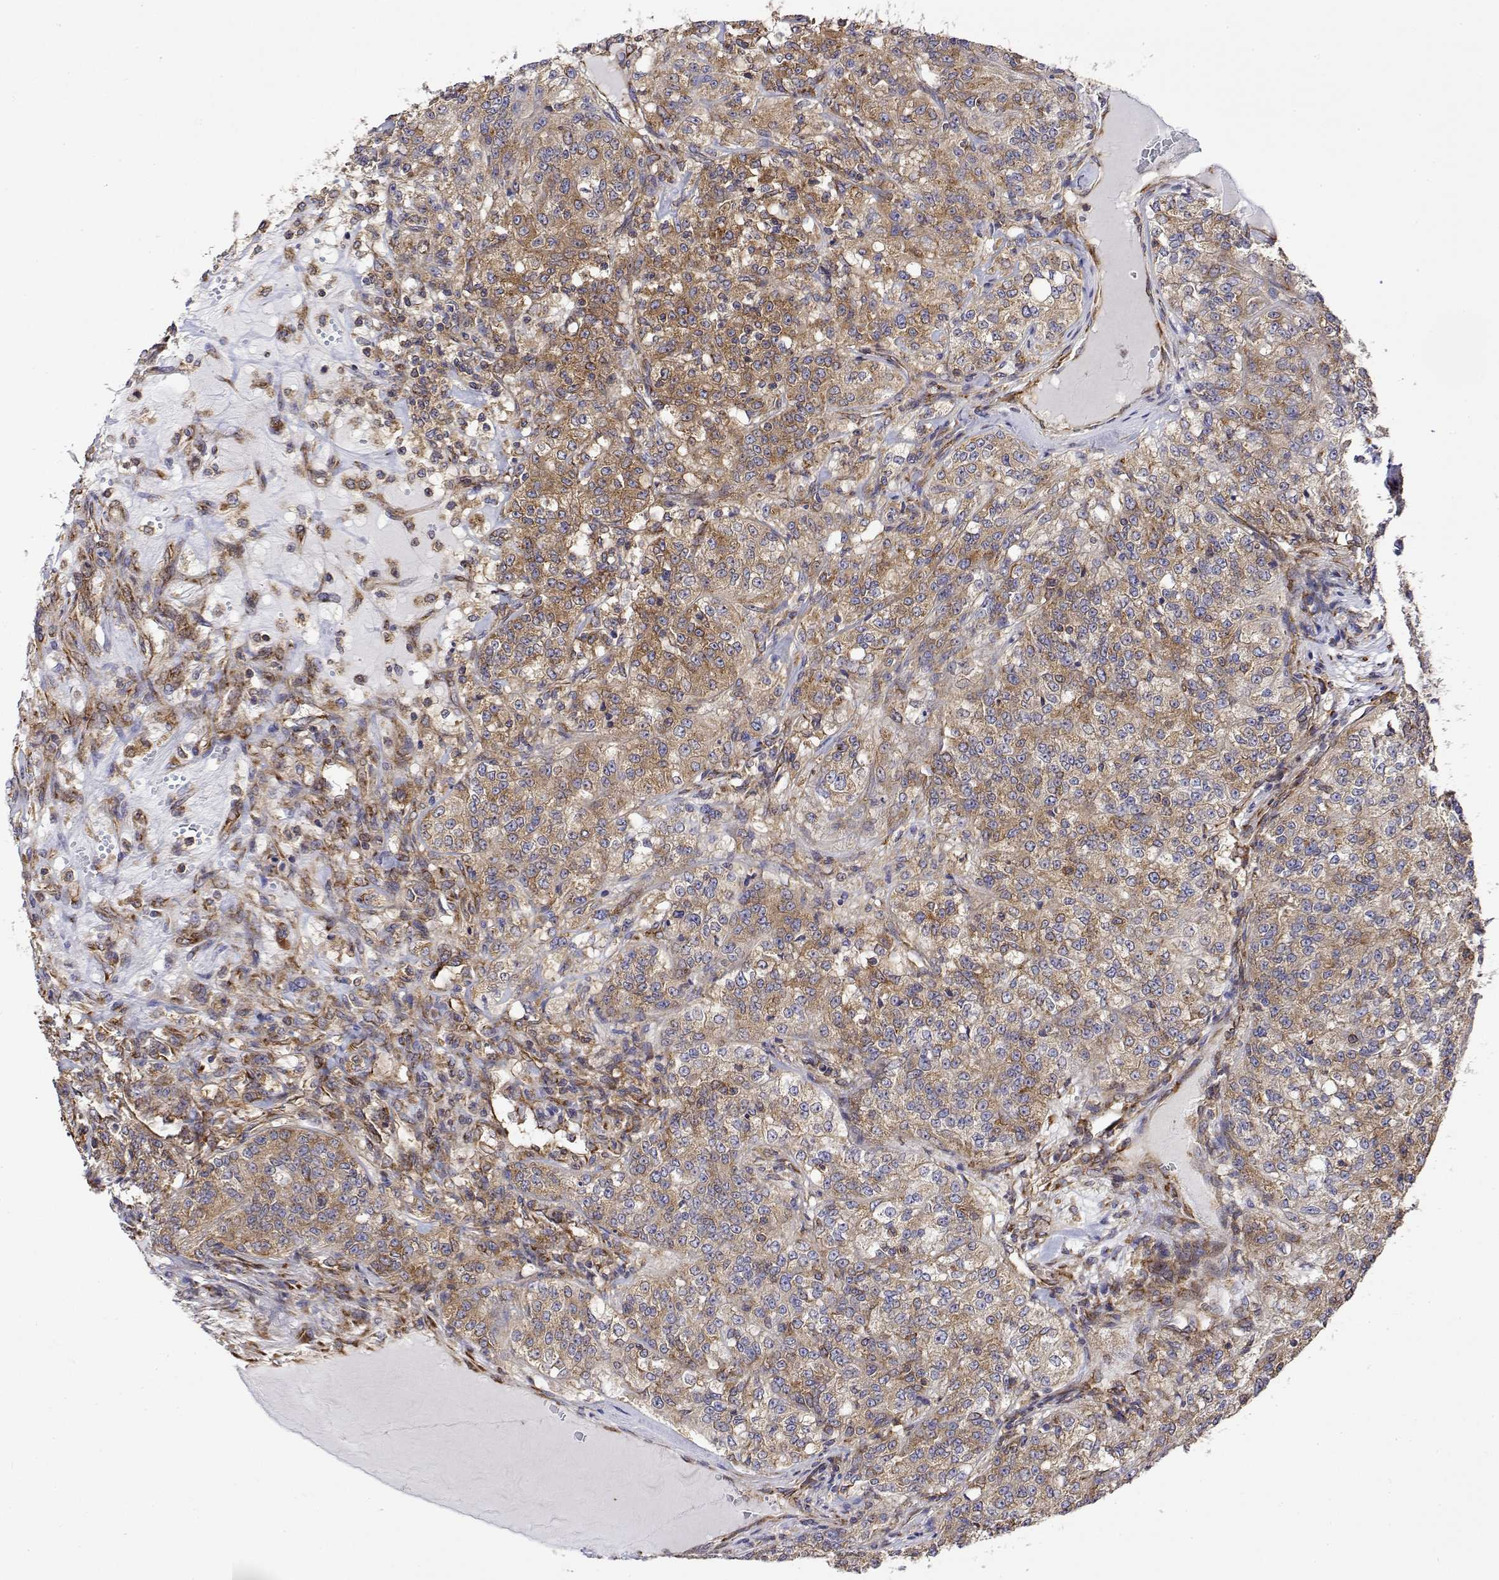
{"staining": {"intensity": "moderate", "quantity": ">75%", "location": "cytoplasmic/membranous"}, "tissue": "renal cancer", "cell_type": "Tumor cells", "image_type": "cancer", "snomed": [{"axis": "morphology", "description": "Adenocarcinoma, NOS"}, {"axis": "topography", "description": "Kidney"}], "caption": "The image displays a brown stain indicating the presence of a protein in the cytoplasmic/membranous of tumor cells in adenocarcinoma (renal).", "gene": "EEF1G", "patient": {"sex": "female", "age": 63}}